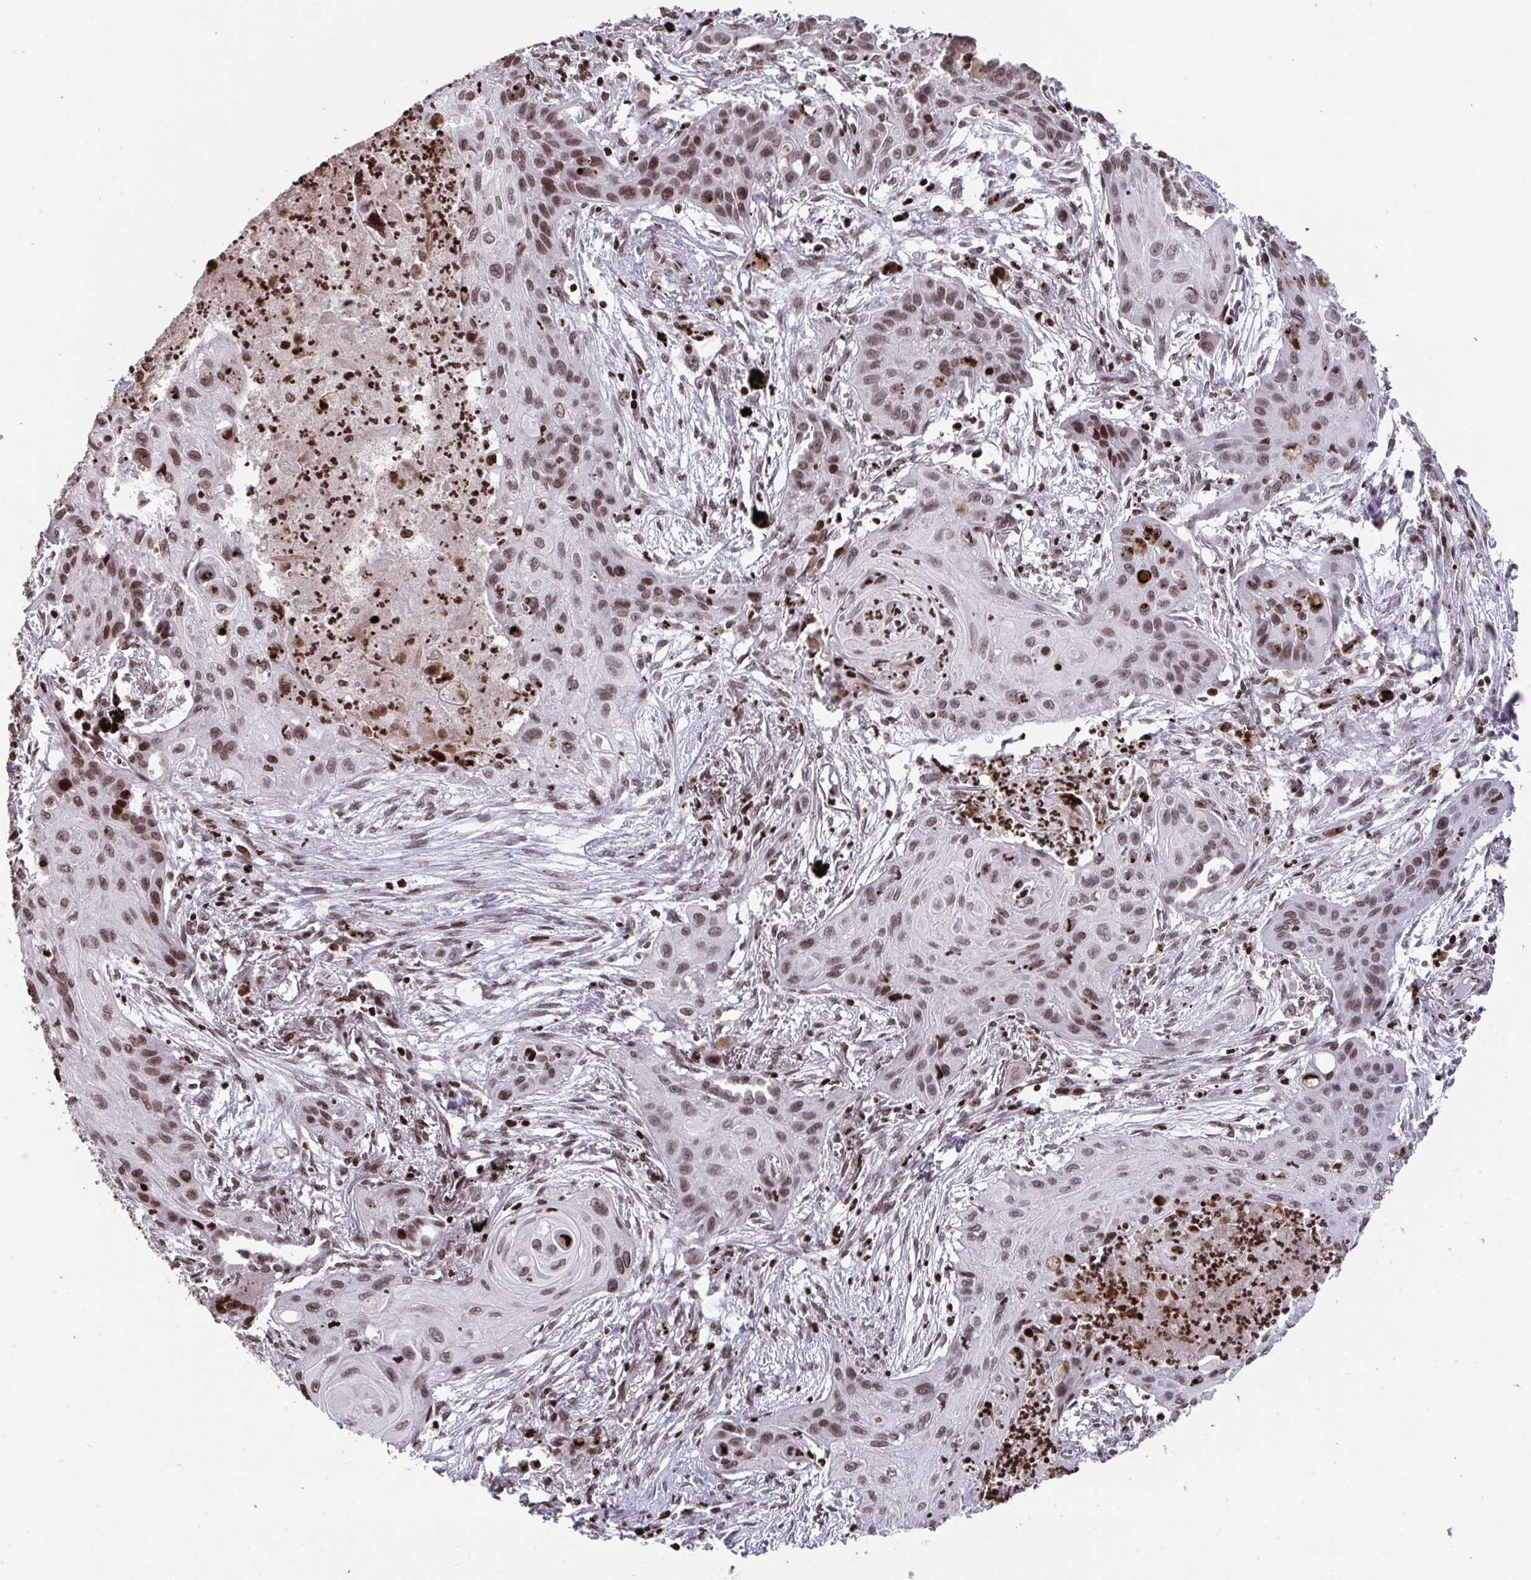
{"staining": {"intensity": "moderate", "quantity": ">75%", "location": "nuclear"}, "tissue": "lung cancer", "cell_type": "Tumor cells", "image_type": "cancer", "snomed": [{"axis": "morphology", "description": "Squamous cell carcinoma, NOS"}, {"axis": "topography", "description": "Lung"}], "caption": "A brown stain highlights moderate nuclear expression of a protein in human squamous cell carcinoma (lung) tumor cells.", "gene": "NIP7", "patient": {"sex": "male", "age": 71}}